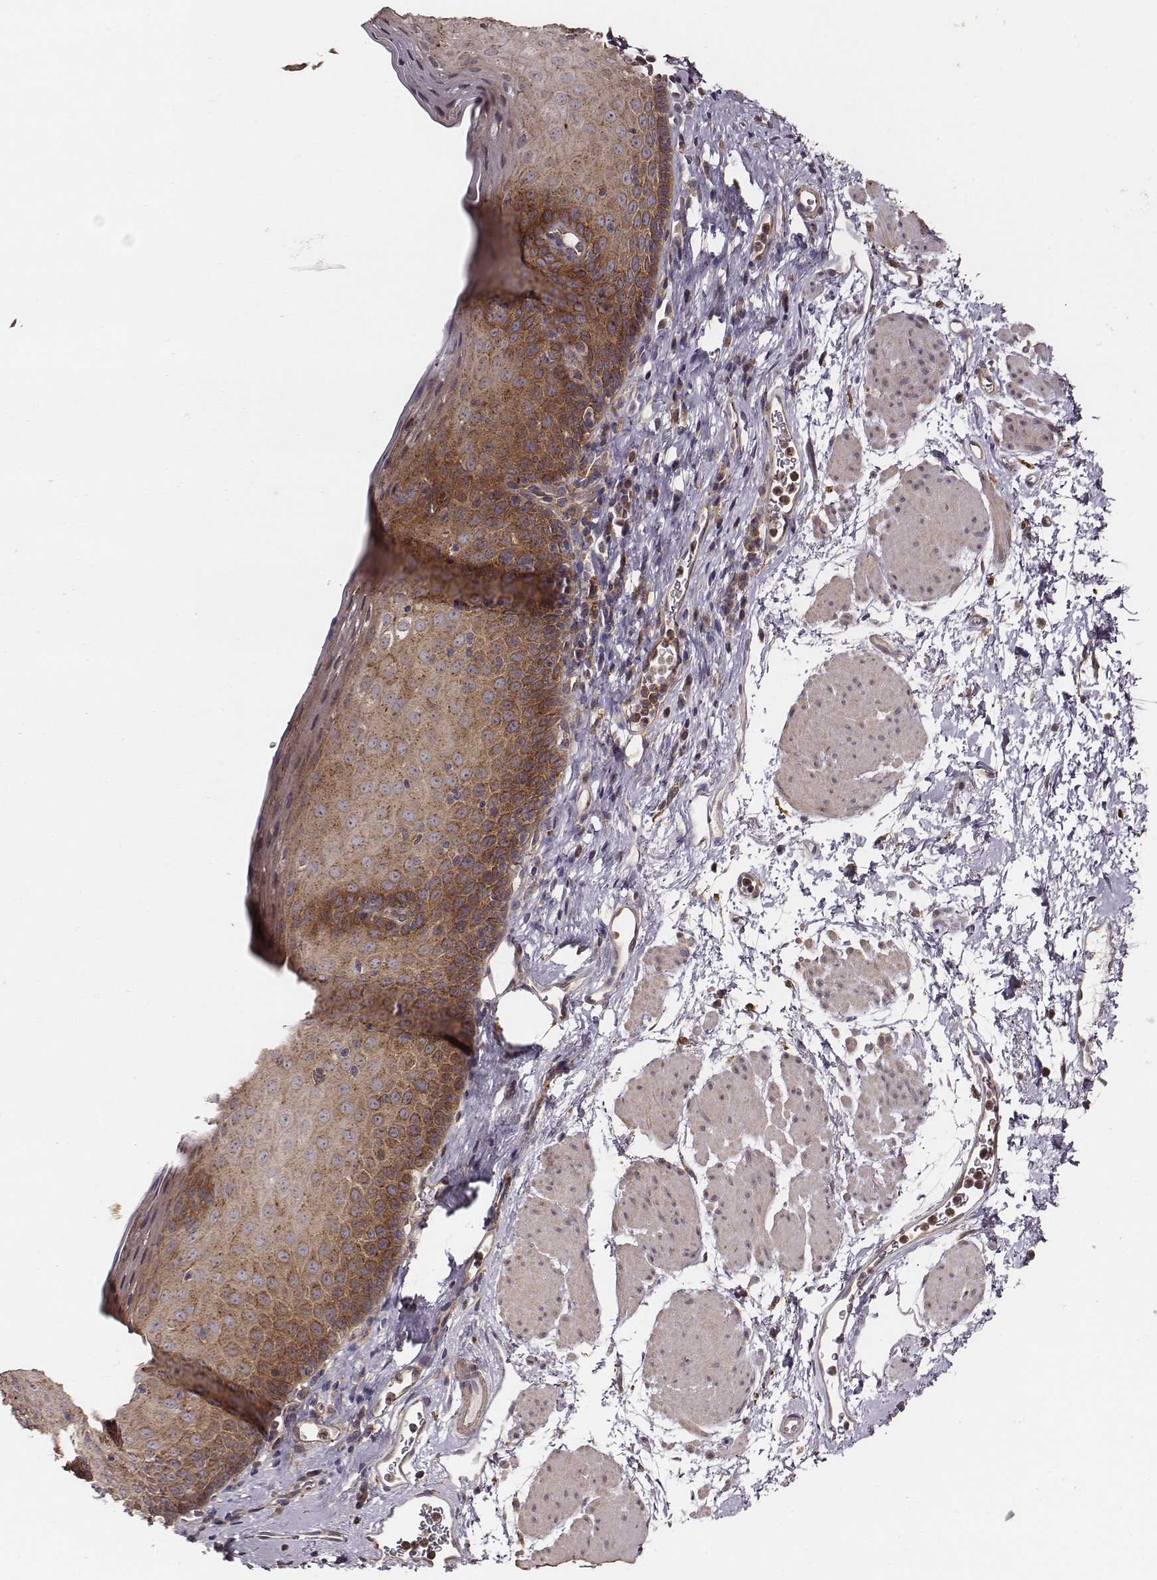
{"staining": {"intensity": "moderate", "quantity": "25%-75%", "location": "cytoplasmic/membranous"}, "tissue": "esophagus", "cell_type": "Squamous epithelial cells", "image_type": "normal", "snomed": [{"axis": "morphology", "description": "Normal tissue, NOS"}, {"axis": "topography", "description": "Esophagus"}], "caption": "Protein expression analysis of normal esophagus shows moderate cytoplasmic/membranous positivity in about 25%-75% of squamous epithelial cells.", "gene": "VPS26A", "patient": {"sex": "female", "age": 64}}